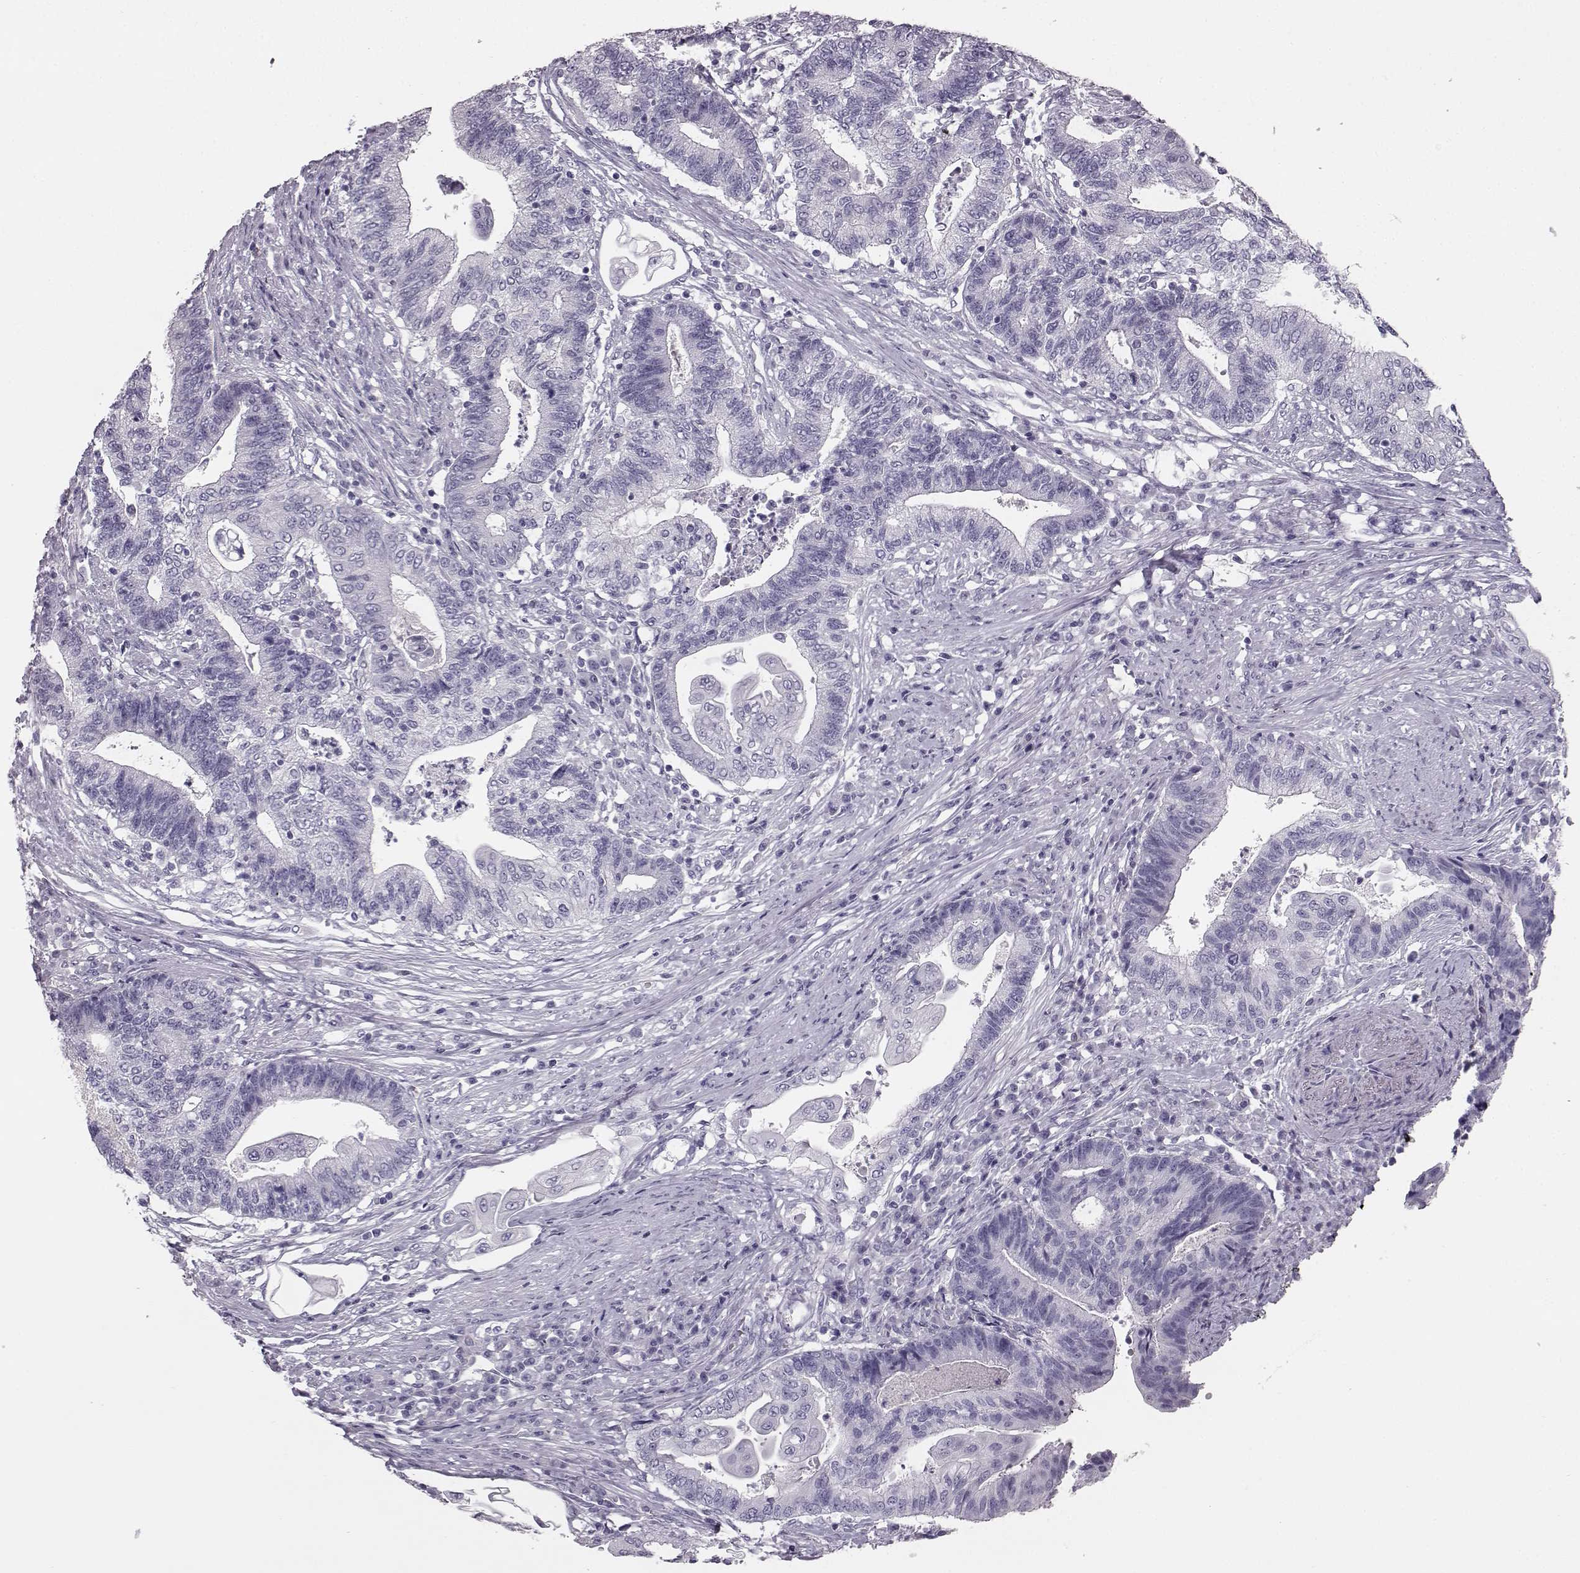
{"staining": {"intensity": "negative", "quantity": "none", "location": "none"}, "tissue": "endometrial cancer", "cell_type": "Tumor cells", "image_type": "cancer", "snomed": [{"axis": "morphology", "description": "Adenocarcinoma, NOS"}, {"axis": "topography", "description": "Uterus"}, {"axis": "topography", "description": "Endometrium"}], "caption": "This is an IHC histopathology image of adenocarcinoma (endometrial). There is no positivity in tumor cells.", "gene": "NPTXR", "patient": {"sex": "female", "age": 54}}